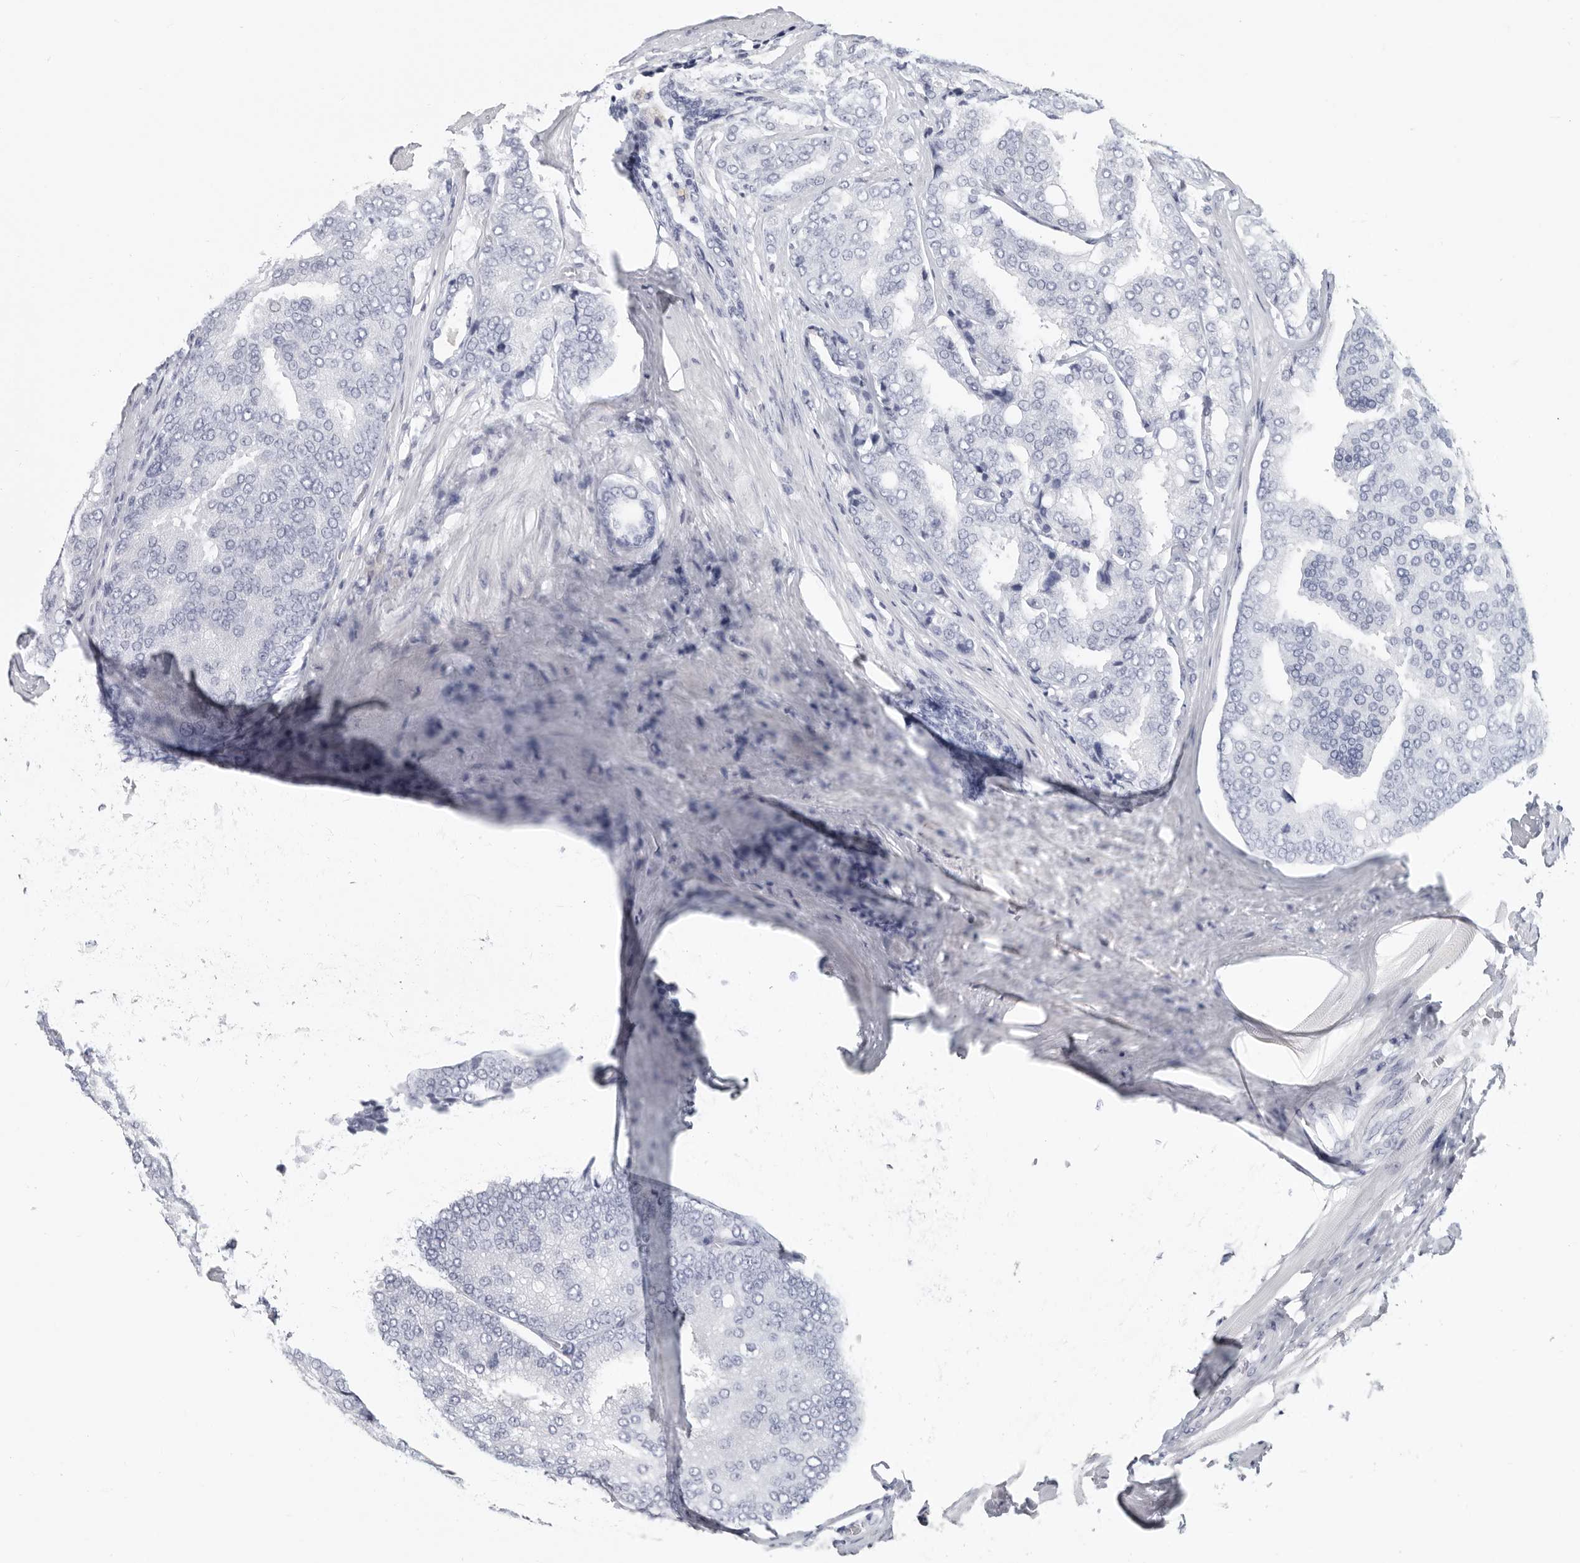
{"staining": {"intensity": "negative", "quantity": "none", "location": "none"}, "tissue": "prostate cancer", "cell_type": "Tumor cells", "image_type": "cancer", "snomed": [{"axis": "morphology", "description": "Adenocarcinoma, High grade"}, {"axis": "topography", "description": "Prostate"}], "caption": "High-grade adenocarcinoma (prostate) stained for a protein using IHC demonstrates no positivity tumor cells.", "gene": "WRAP73", "patient": {"sex": "male", "age": 50}}